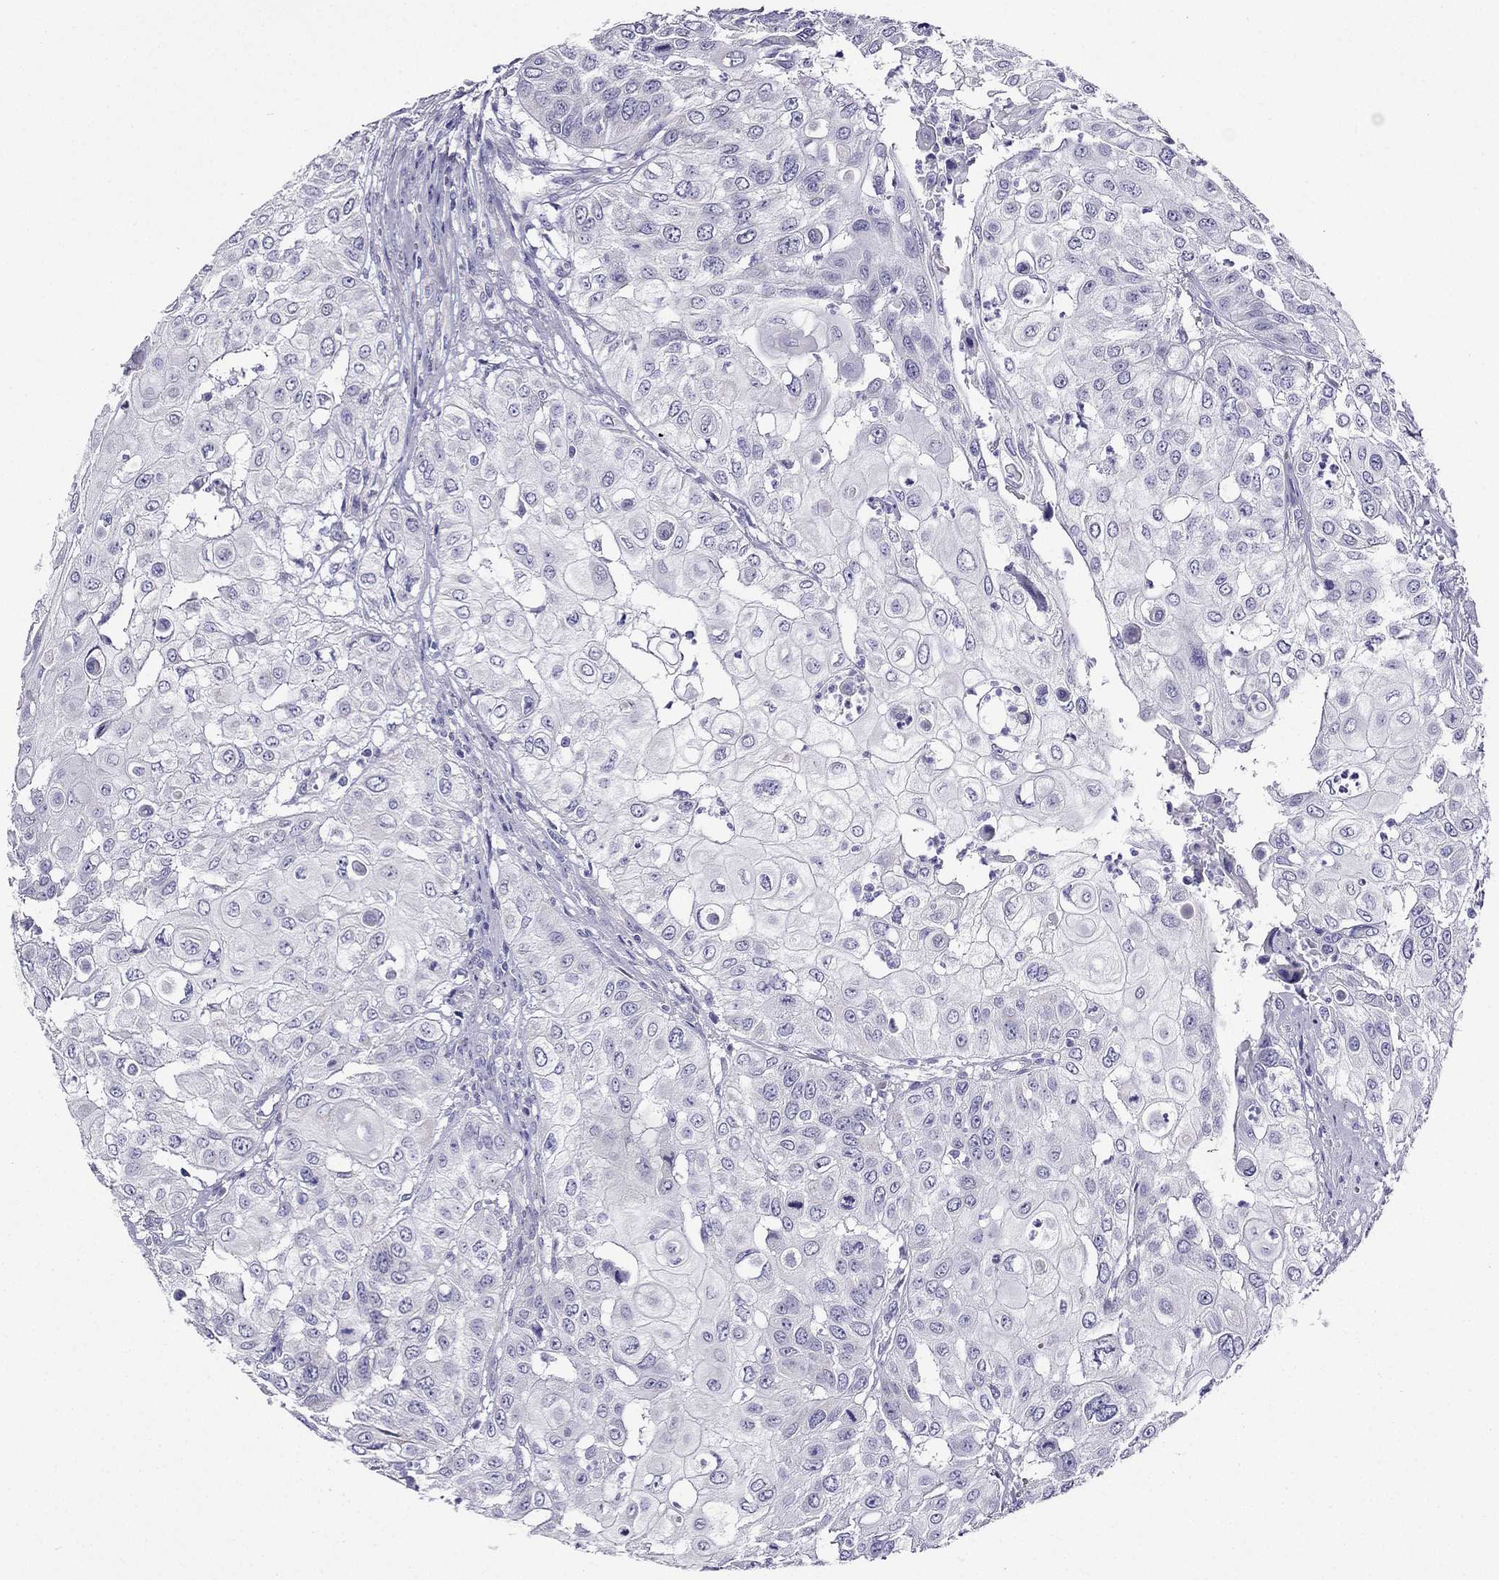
{"staining": {"intensity": "negative", "quantity": "none", "location": "none"}, "tissue": "urothelial cancer", "cell_type": "Tumor cells", "image_type": "cancer", "snomed": [{"axis": "morphology", "description": "Urothelial carcinoma, High grade"}, {"axis": "topography", "description": "Urinary bladder"}], "caption": "There is no significant positivity in tumor cells of high-grade urothelial carcinoma.", "gene": "KIF5A", "patient": {"sex": "female", "age": 79}}